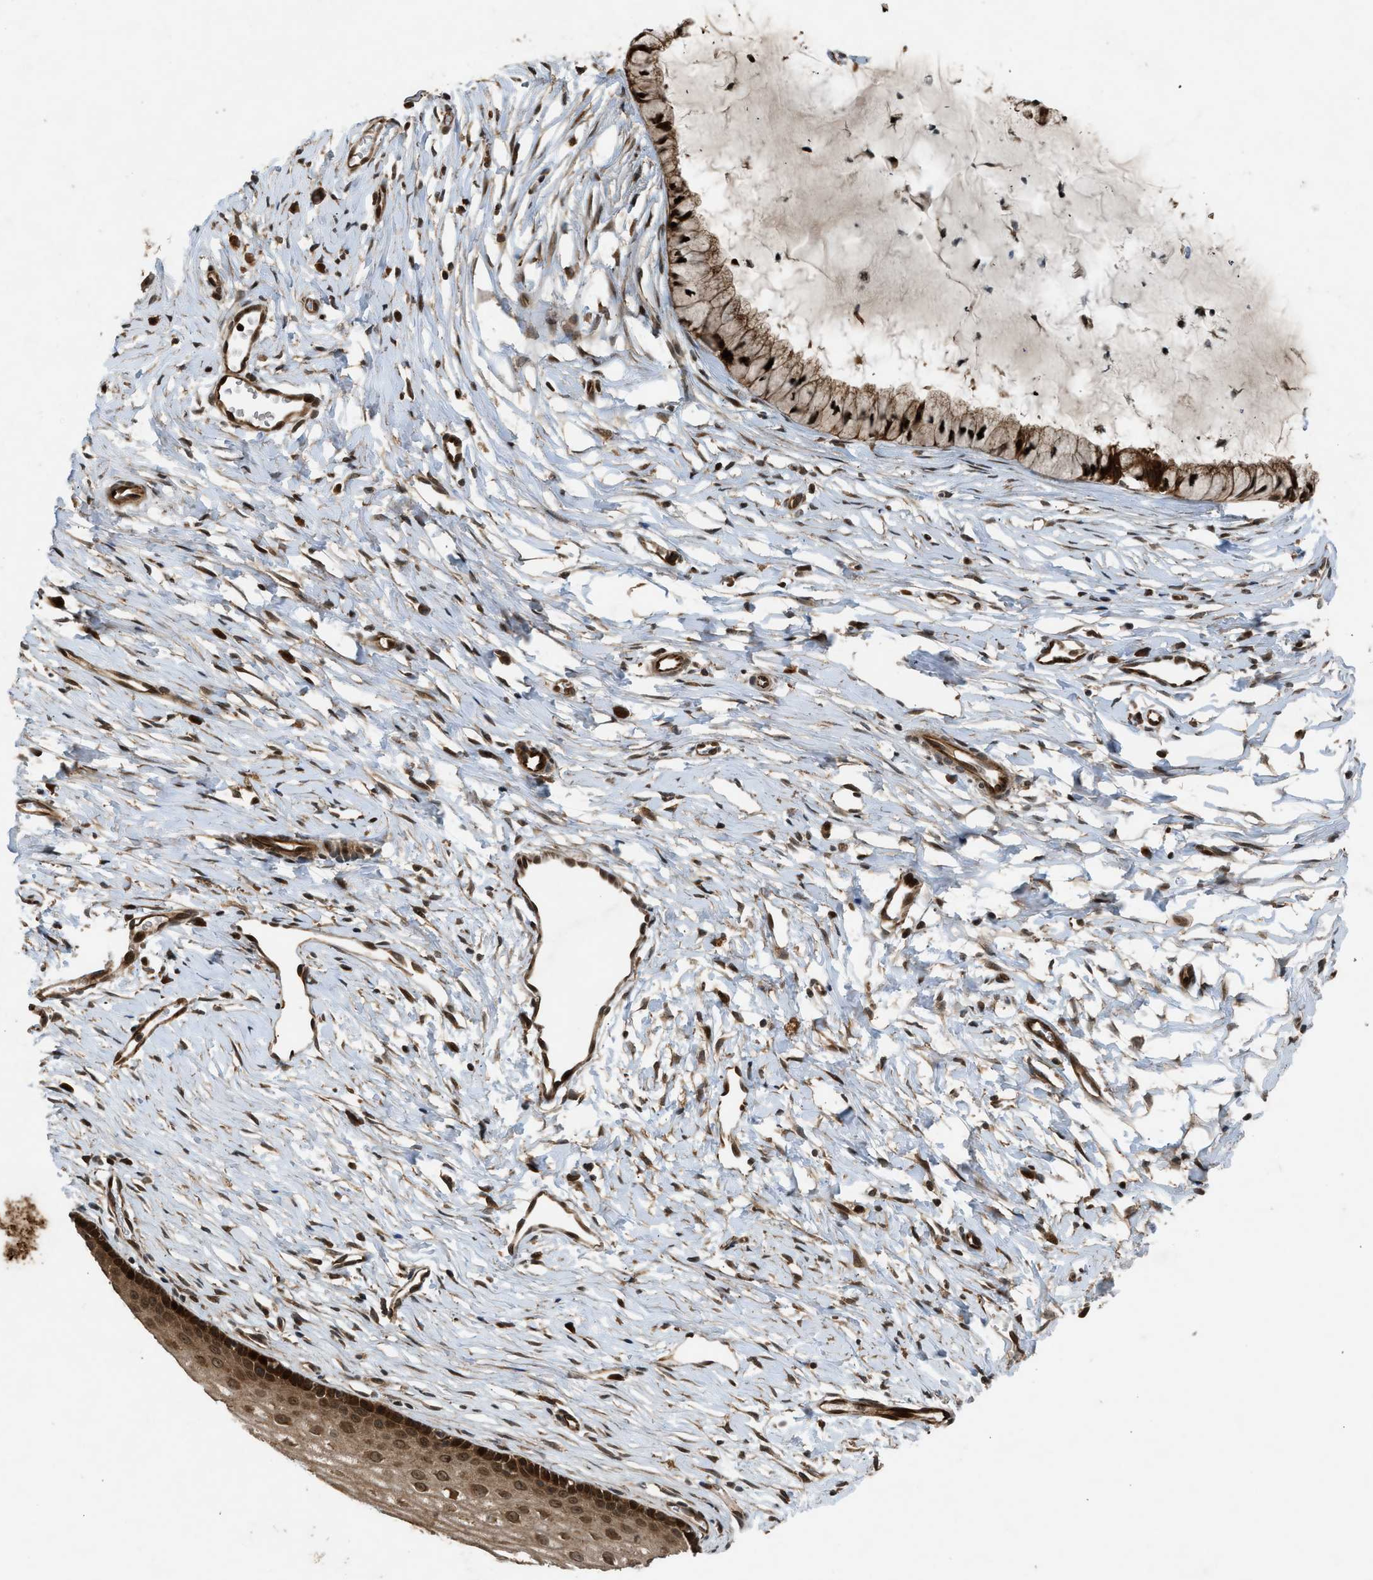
{"staining": {"intensity": "strong", "quantity": ">75%", "location": "cytoplasmic/membranous,nuclear"}, "tissue": "cervix", "cell_type": "Glandular cells", "image_type": "normal", "snomed": [{"axis": "morphology", "description": "Normal tissue, NOS"}, {"axis": "topography", "description": "Cervix"}], "caption": "Cervix stained with DAB (3,3'-diaminobenzidine) immunohistochemistry shows high levels of strong cytoplasmic/membranous,nuclear expression in approximately >75% of glandular cells.", "gene": "TXNL1", "patient": {"sex": "female", "age": 46}}